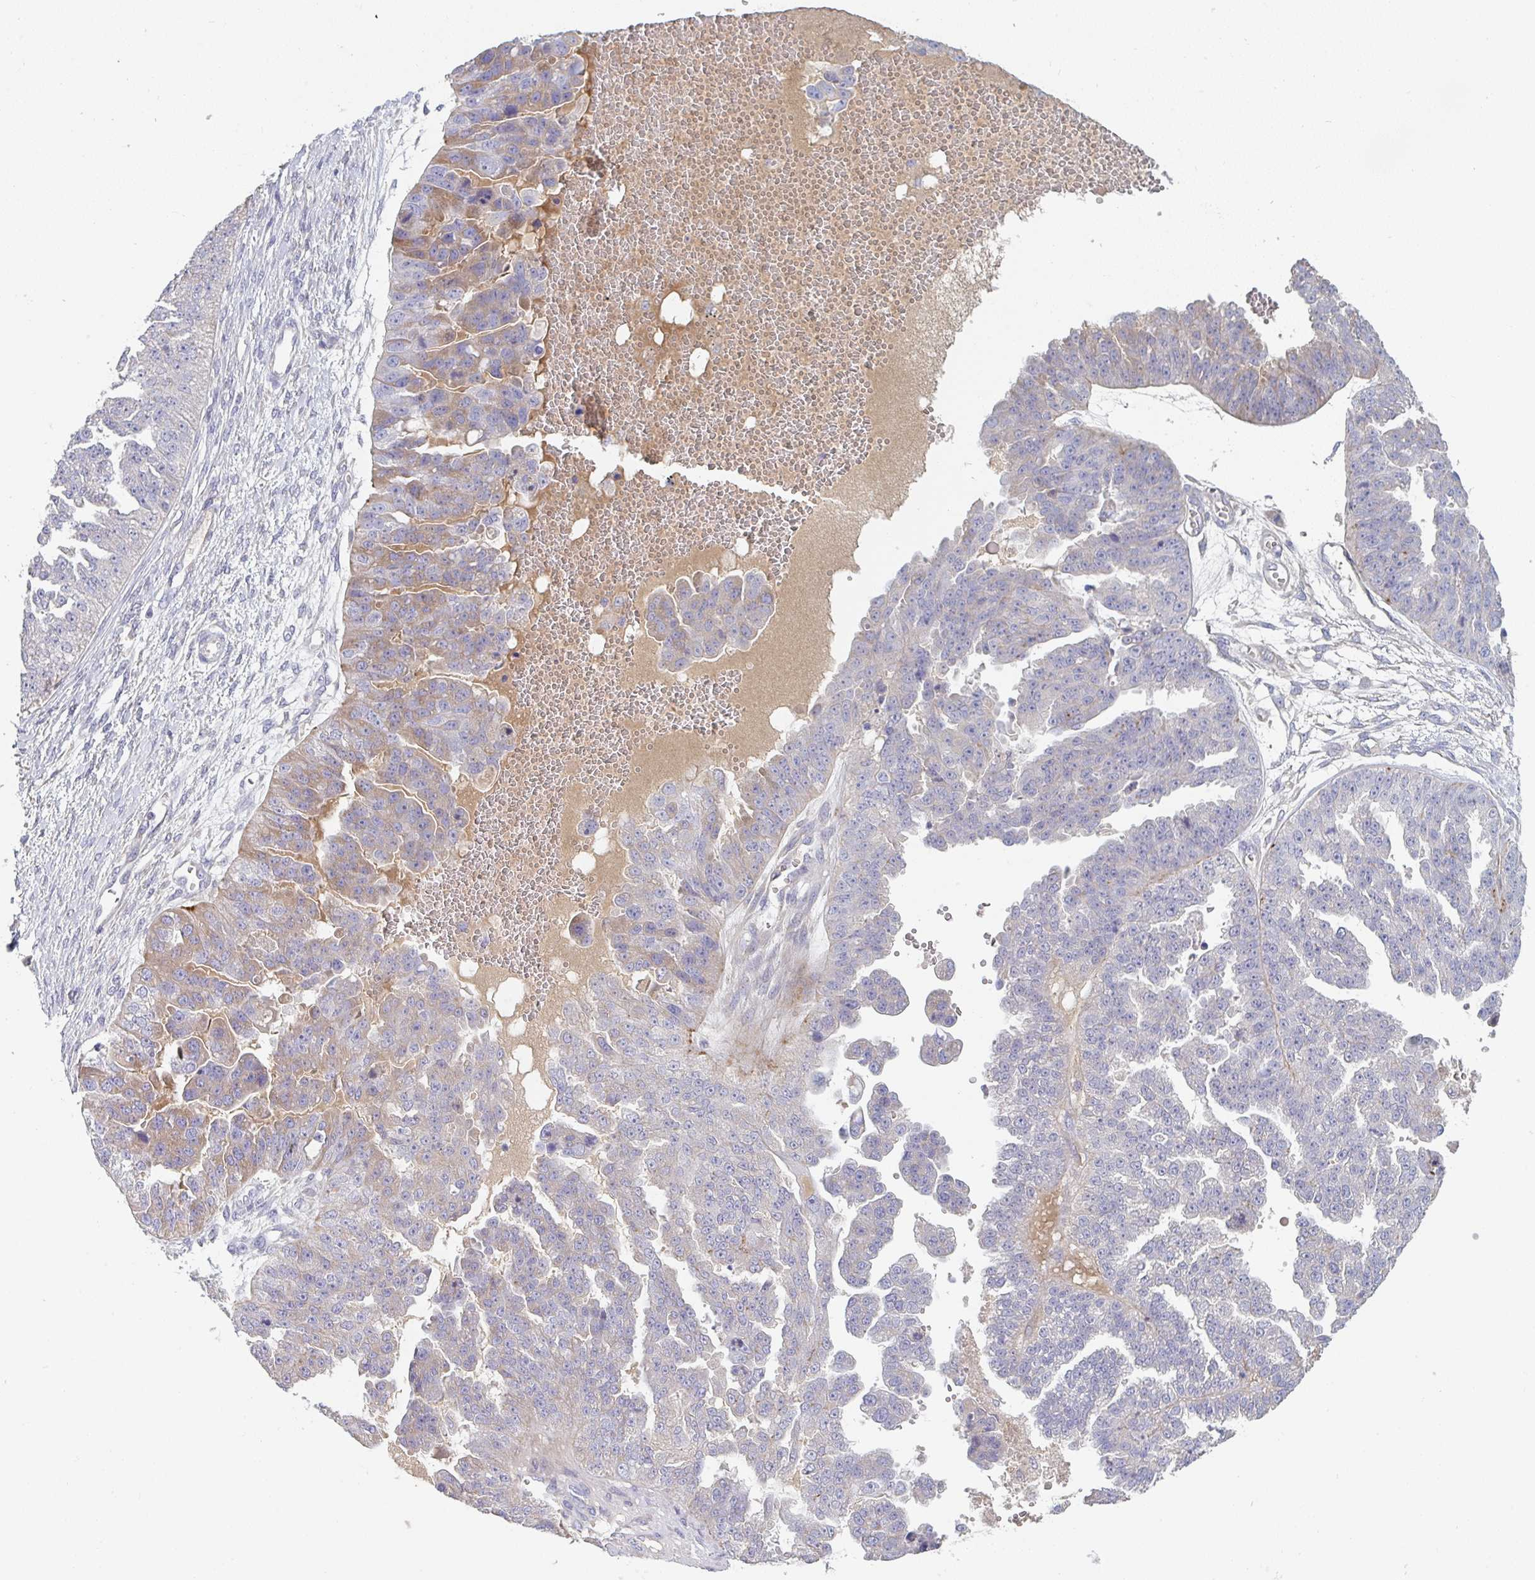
{"staining": {"intensity": "weak", "quantity": "<25%", "location": "cytoplasmic/membranous"}, "tissue": "ovarian cancer", "cell_type": "Tumor cells", "image_type": "cancer", "snomed": [{"axis": "morphology", "description": "Cystadenocarcinoma, serous, NOS"}, {"axis": "topography", "description": "Ovary"}], "caption": "Ovarian cancer stained for a protein using IHC reveals no expression tumor cells.", "gene": "HGFAC", "patient": {"sex": "female", "age": 58}}